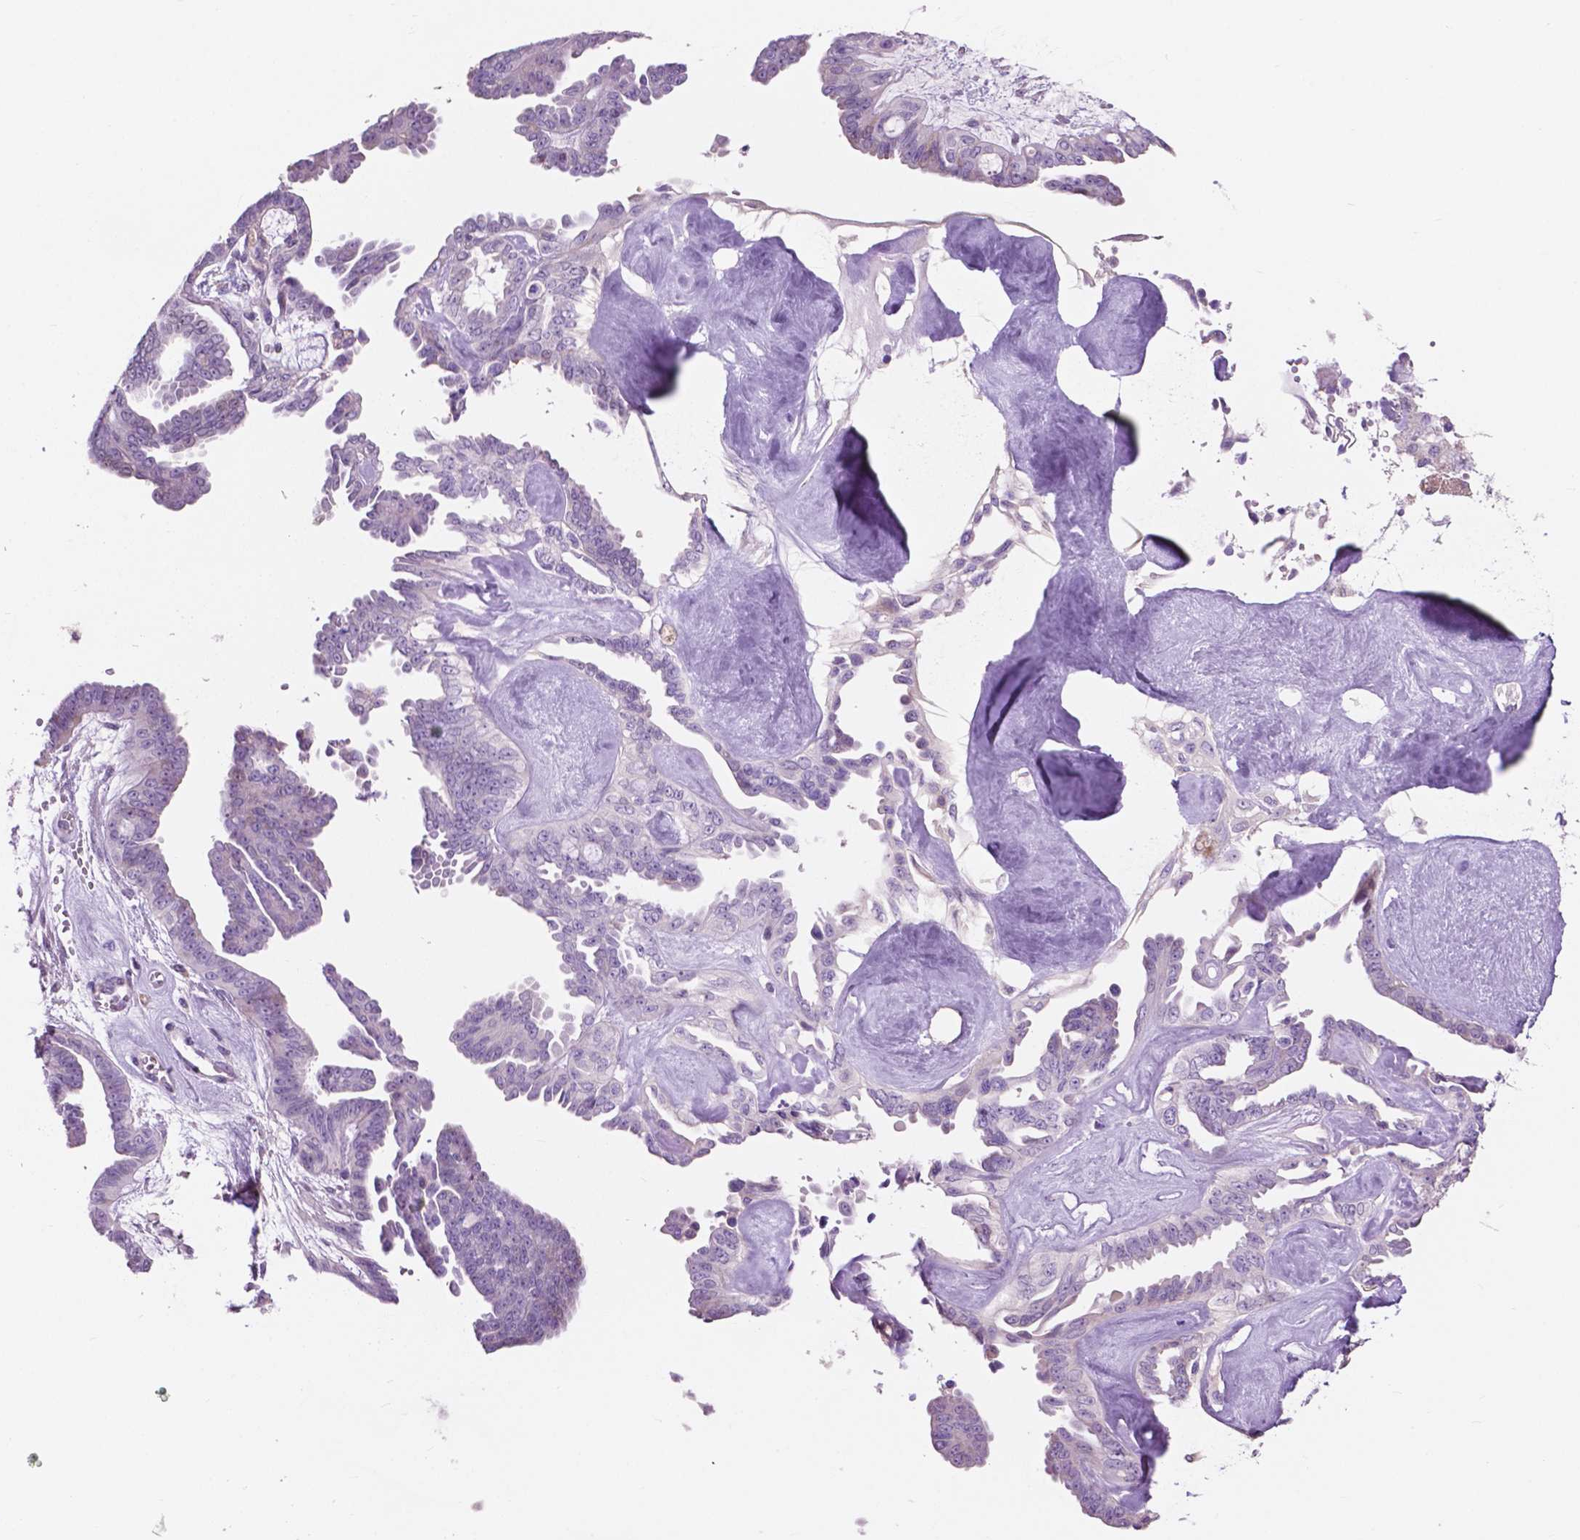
{"staining": {"intensity": "negative", "quantity": "none", "location": "none"}, "tissue": "ovarian cancer", "cell_type": "Tumor cells", "image_type": "cancer", "snomed": [{"axis": "morphology", "description": "Cystadenocarcinoma, serous, NOS"}, {"axis": "topography", "description": "Ovary"}], "caption": "IHC photomicrograph of human ovarian serous cystadenocarcinoma stained for a protein (brown), which reveals no expression in tumor cells. (DAB (3,3'-diaminobenzidine) IHC with hematoxylin counter stain).", "gene": "CLDN17", "patient": {"sex": "female", "age": 71}}